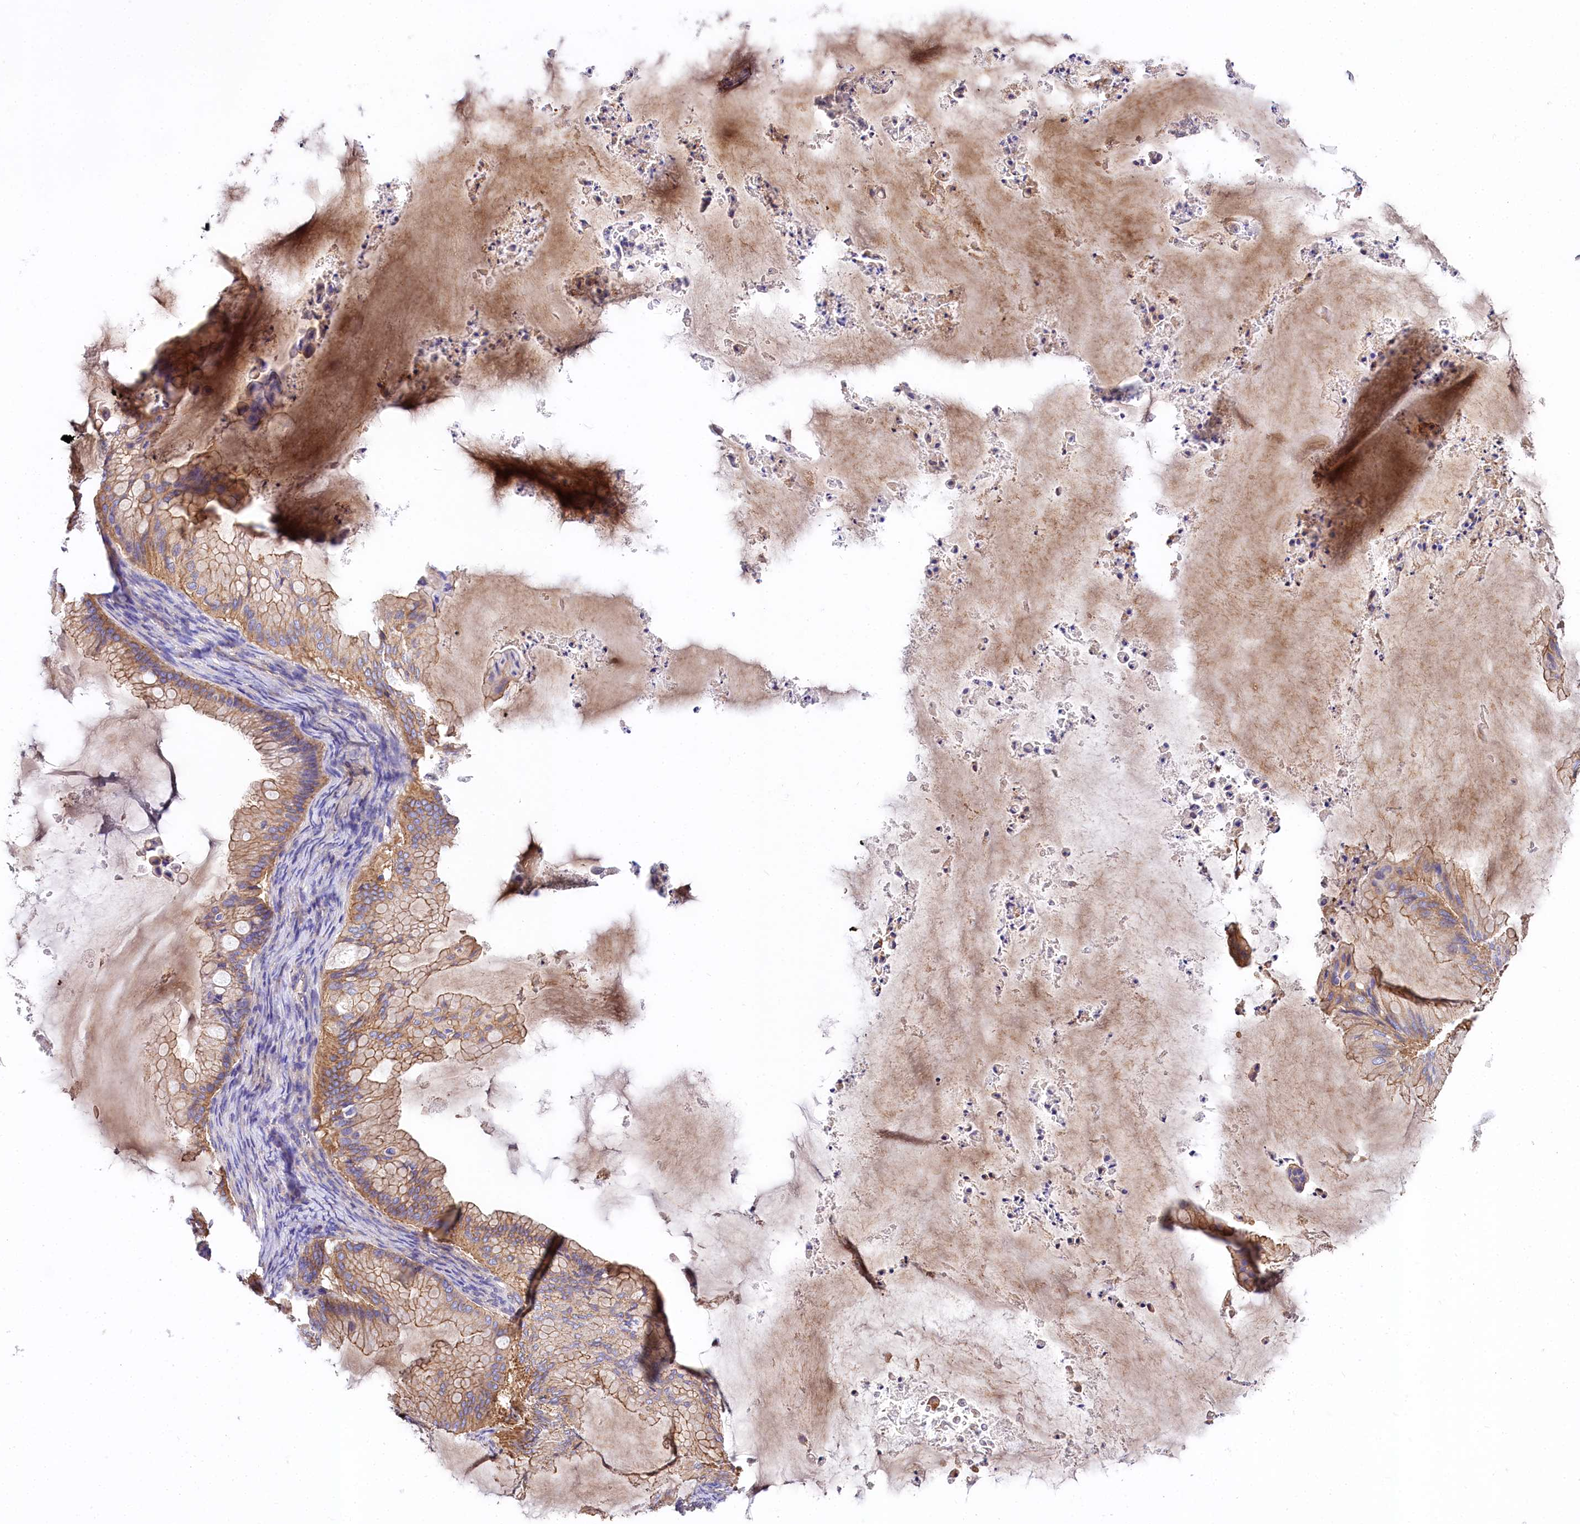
{"staining": {"intensity": "moderate", "quantity": "25%-75%", "location": "cytoplasmic/membranous"}, "tissue": "ovarian cancer", "cell_type": "Tumor cells", "image_type": "cancer", "snomed": [{"axis": "morphology", "description": "Cystadenocarcinoma, mucinous, NOS"}, {"axis": "topography", "description": "Ovary"}], "caption": "Immunohistochemical staining of human mucinous cystadenocarcinoma (ovarian) reveals medium levels of moderate cytoplasmic/membranous expression in approximately 25%-75% of tumor cells.", "gene": "FCHSD2", "patient": {"sex": "female", "age": 71}}